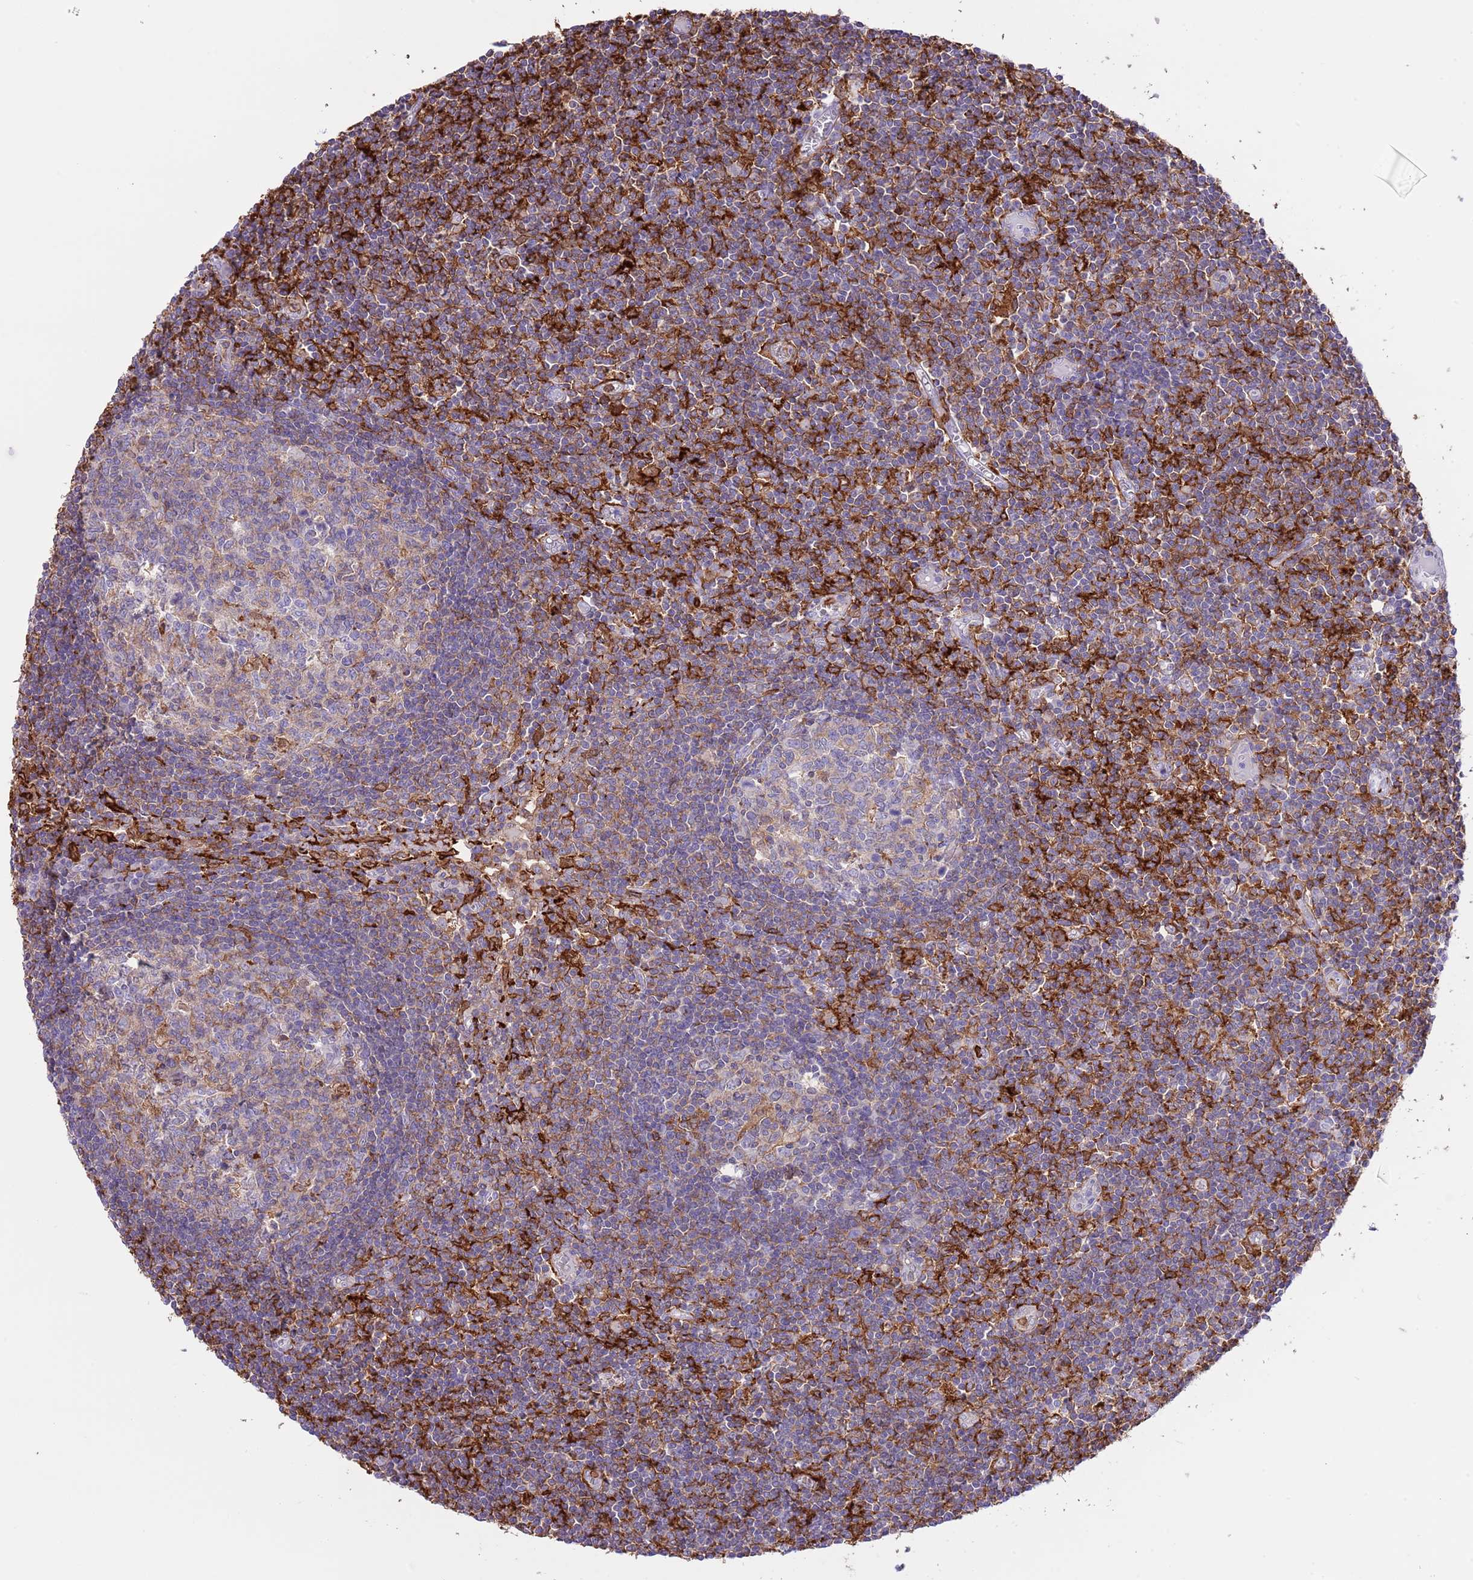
{"staining": {"intensity": "weak", "quantity": "<25%", "location": "cytoplasmic/membranous"}, "tissue": "lymph node", "cell_type": "Germinal center cells", "image_type": "normal", "snomed": [{"axis": "morphology", "description": "Normal tissue, NOS"}, {"axis": "topography", "description": "Lymph node"}], "caption": "Immunohistochemistry micrograph of benign lymph node: human lymph node stained with DAB (3,3'-diaminobenzidine) shows no significant protein expression in germinal center cells.", "gene": "EFHD2", "patient": {"sex": "female", "age": 55}}